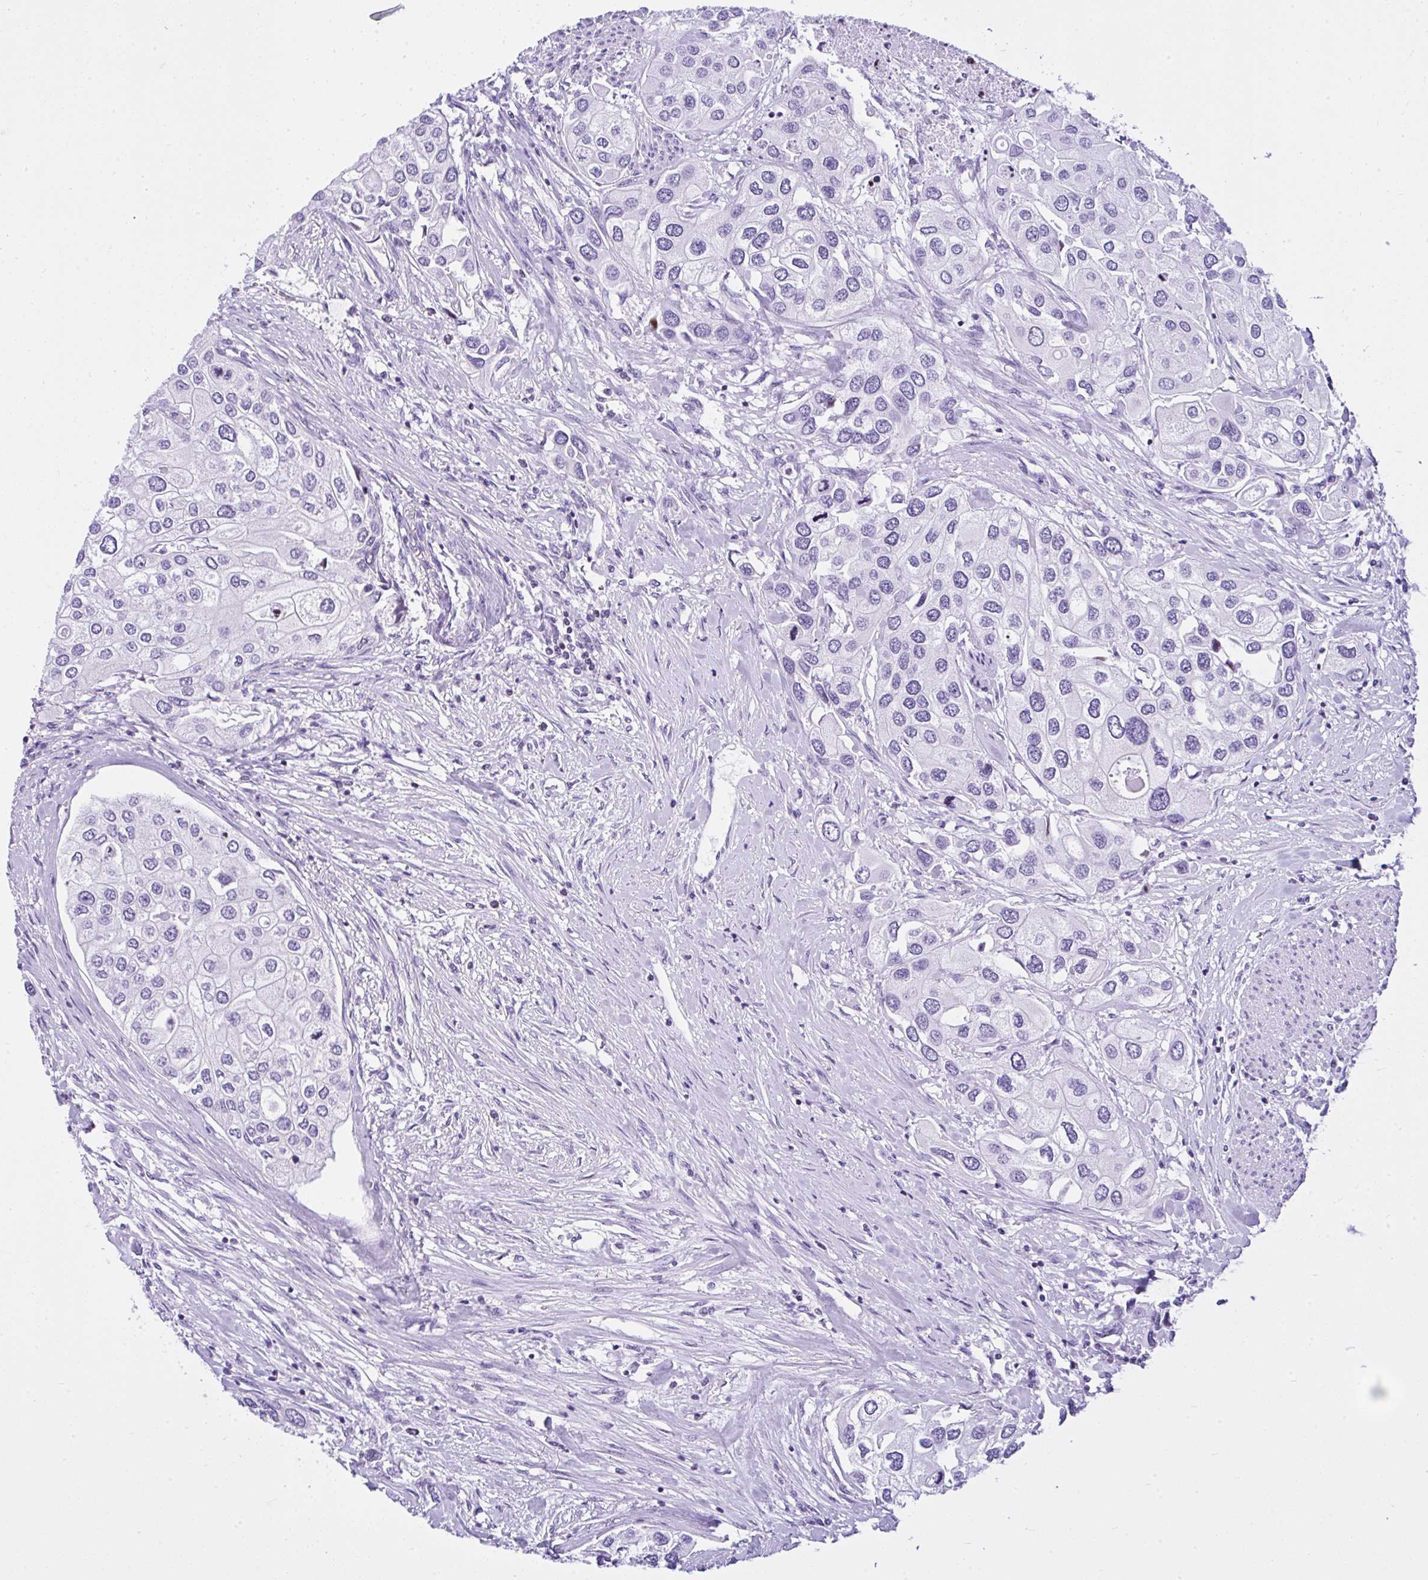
{"staining": {"intensity": "negative", "quantity": "none", "location": "none"}, "tissue": "urothelial cancer", "cell_type": "Tumor cells", "image_type": "cancer", "snomed": [{"axis": "morphology", "description": "Urothelial carcinoma, High grade"}, {"axis": "topography", "description": "Urinary bladder"}], "caption": "Protein analysis of high-grade urothelial carcinoma reveals no significant staining in tumor cells. (DAB immunohistochemistry visualized using brightfield microscopy, high magnification).", "gene": "KRT27", "patient": {"sex": "male", "age": 64}}